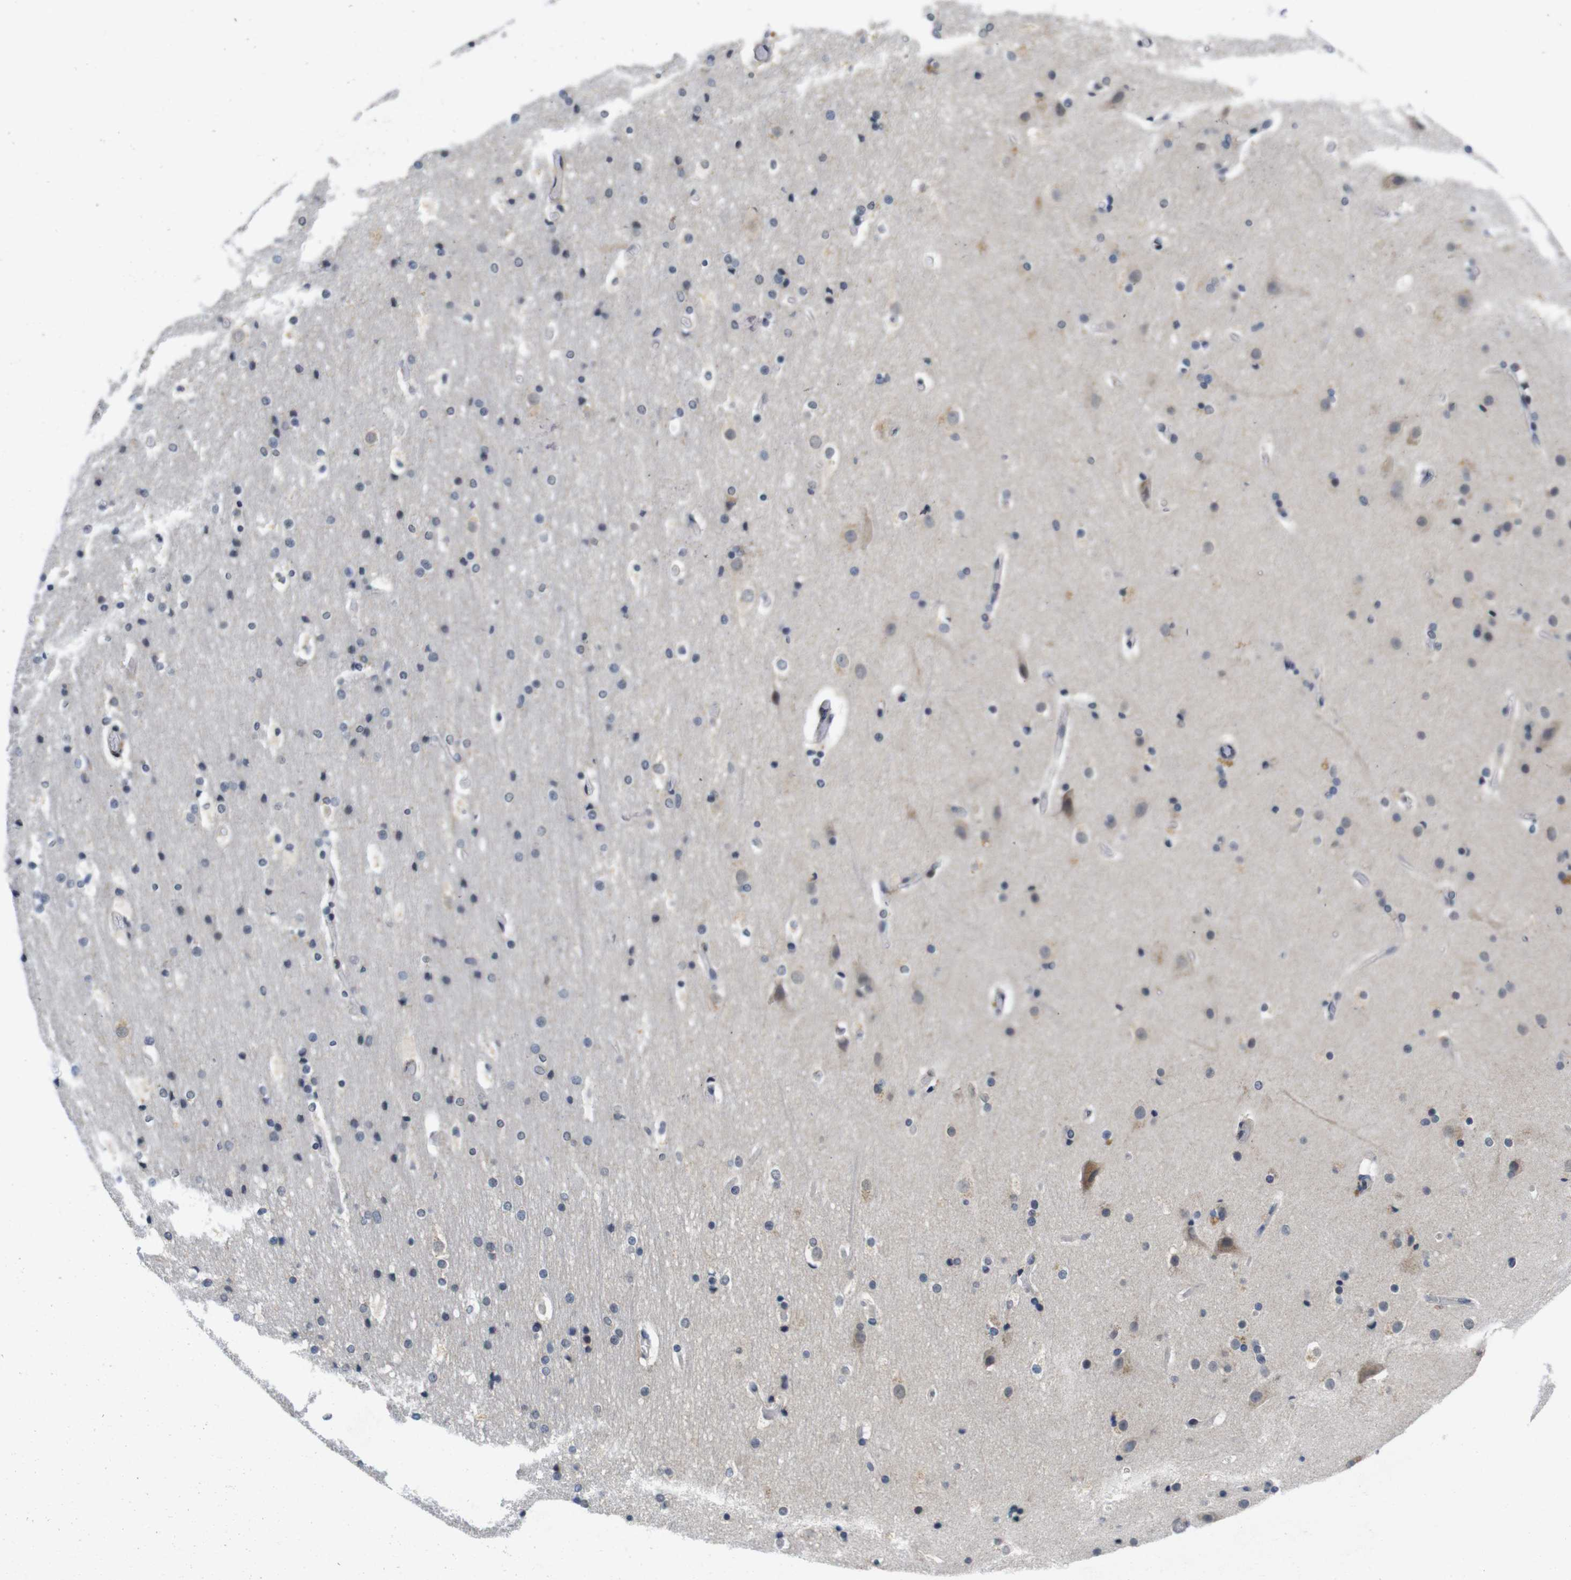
{"staining": {"intensity": "negative", "quantity": "none", "location": "none"}, "tissue": "cerebral cortex", "cell_type": "Endothelial cells", "image_type": "normal", "snomed": [{"axis": "morphology", "description": "Normal tissue, NOS"}, {"axis": "topography", "description": "Cerebral cortex"}], "caption": "This is an immunohistochemistry image of normal human cerebral cortex. There is no positivity in endothelial cells.", "gene": "SKP2", "patient": {"sex": "male", "age": 57}}